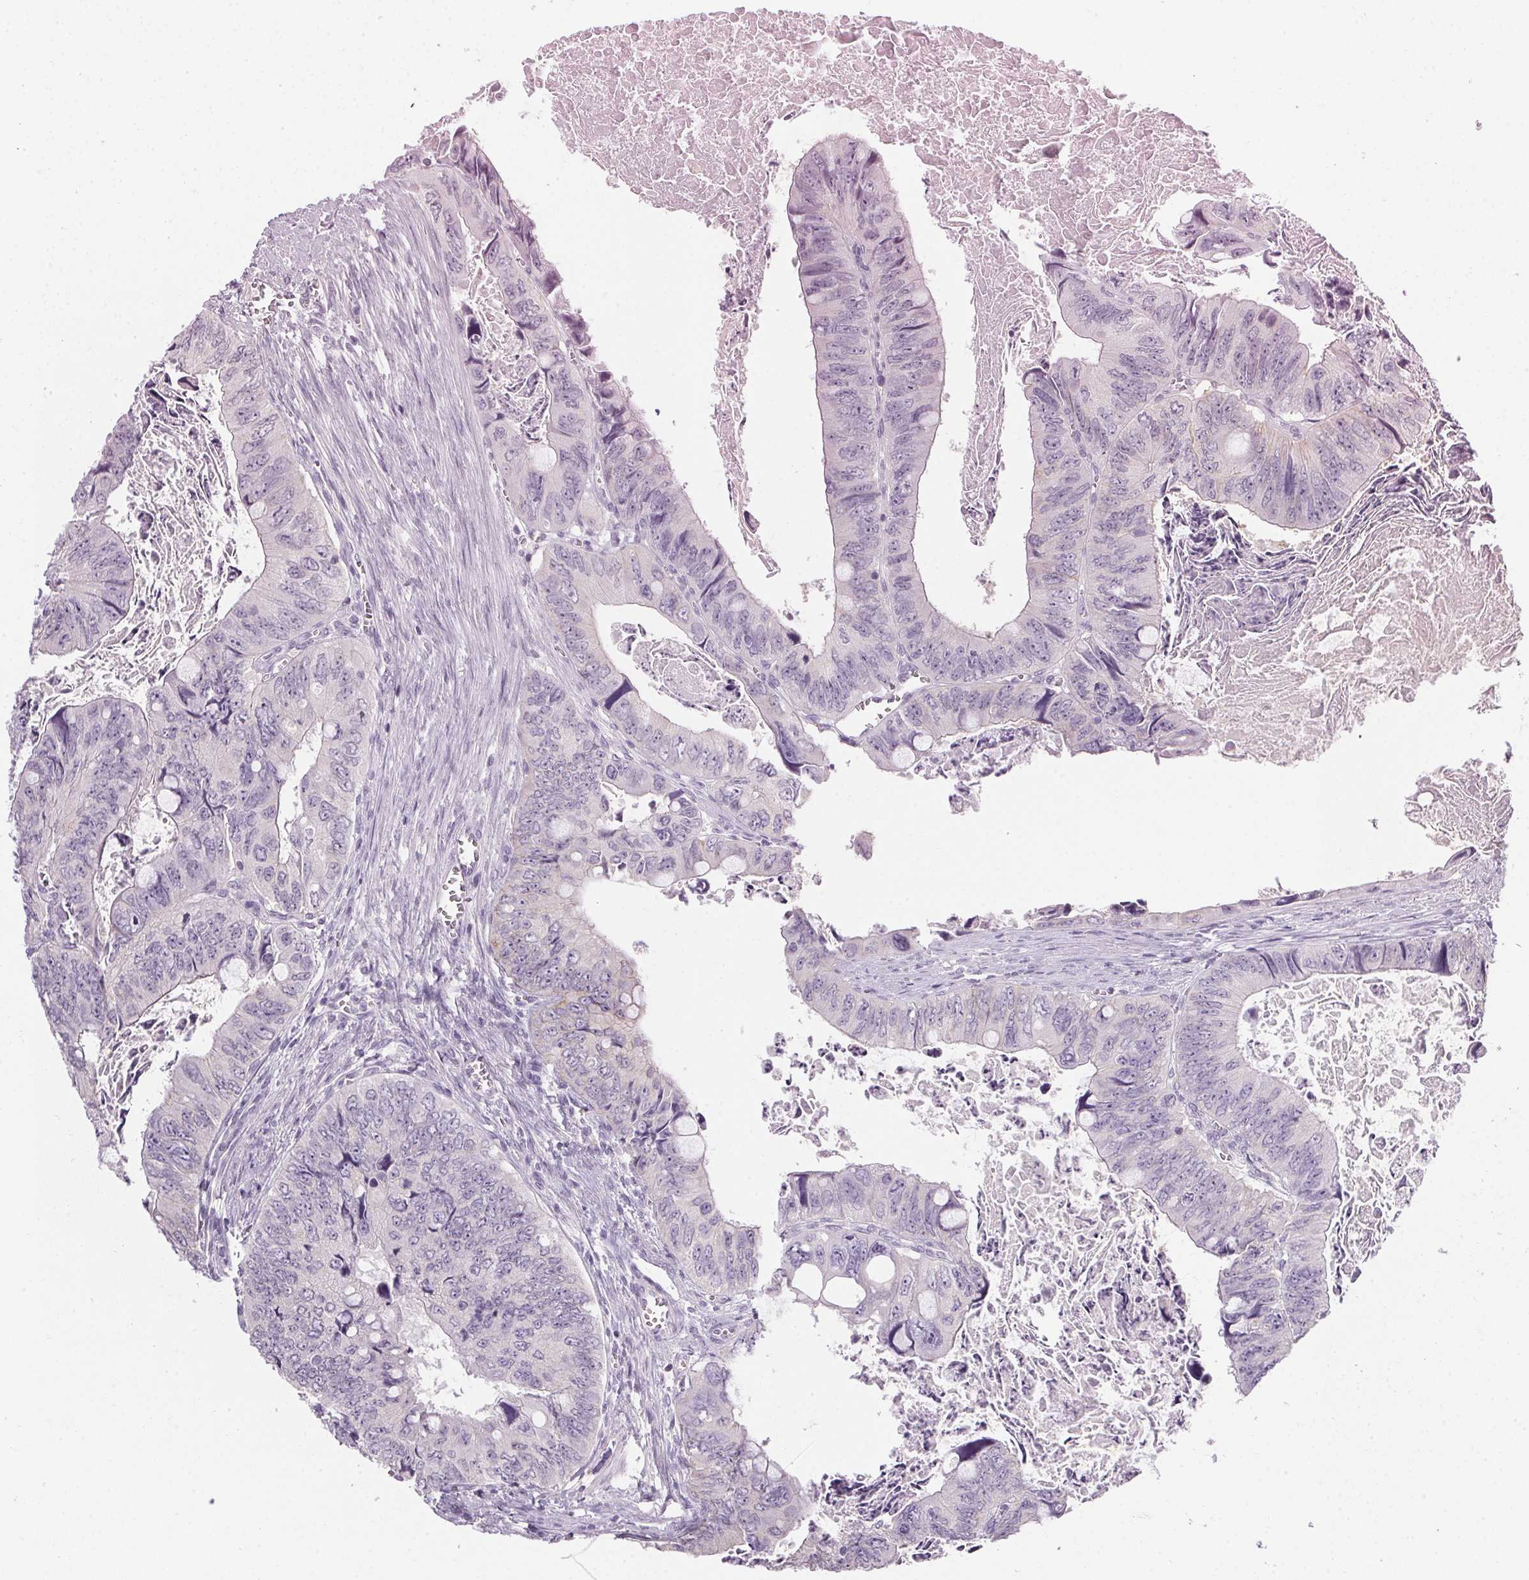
{"staining": {"intensity": "negative", "quantity": "none", "location": "none"}, "tissue": "colorectal cancer", "cell_type": "Tumor cells", "image_type": "cancer", "snomed": [{"axis": "morphology", "description": "Adenocarcinoma, NOS"}, {"axis": "topography", "description": "Colon"}], "caption": "Tumor cells show no significant expression in adenocarcinoma (colorectal).", "gene": "TMEM72", "patient": {"sex": "female", "age": 84}}